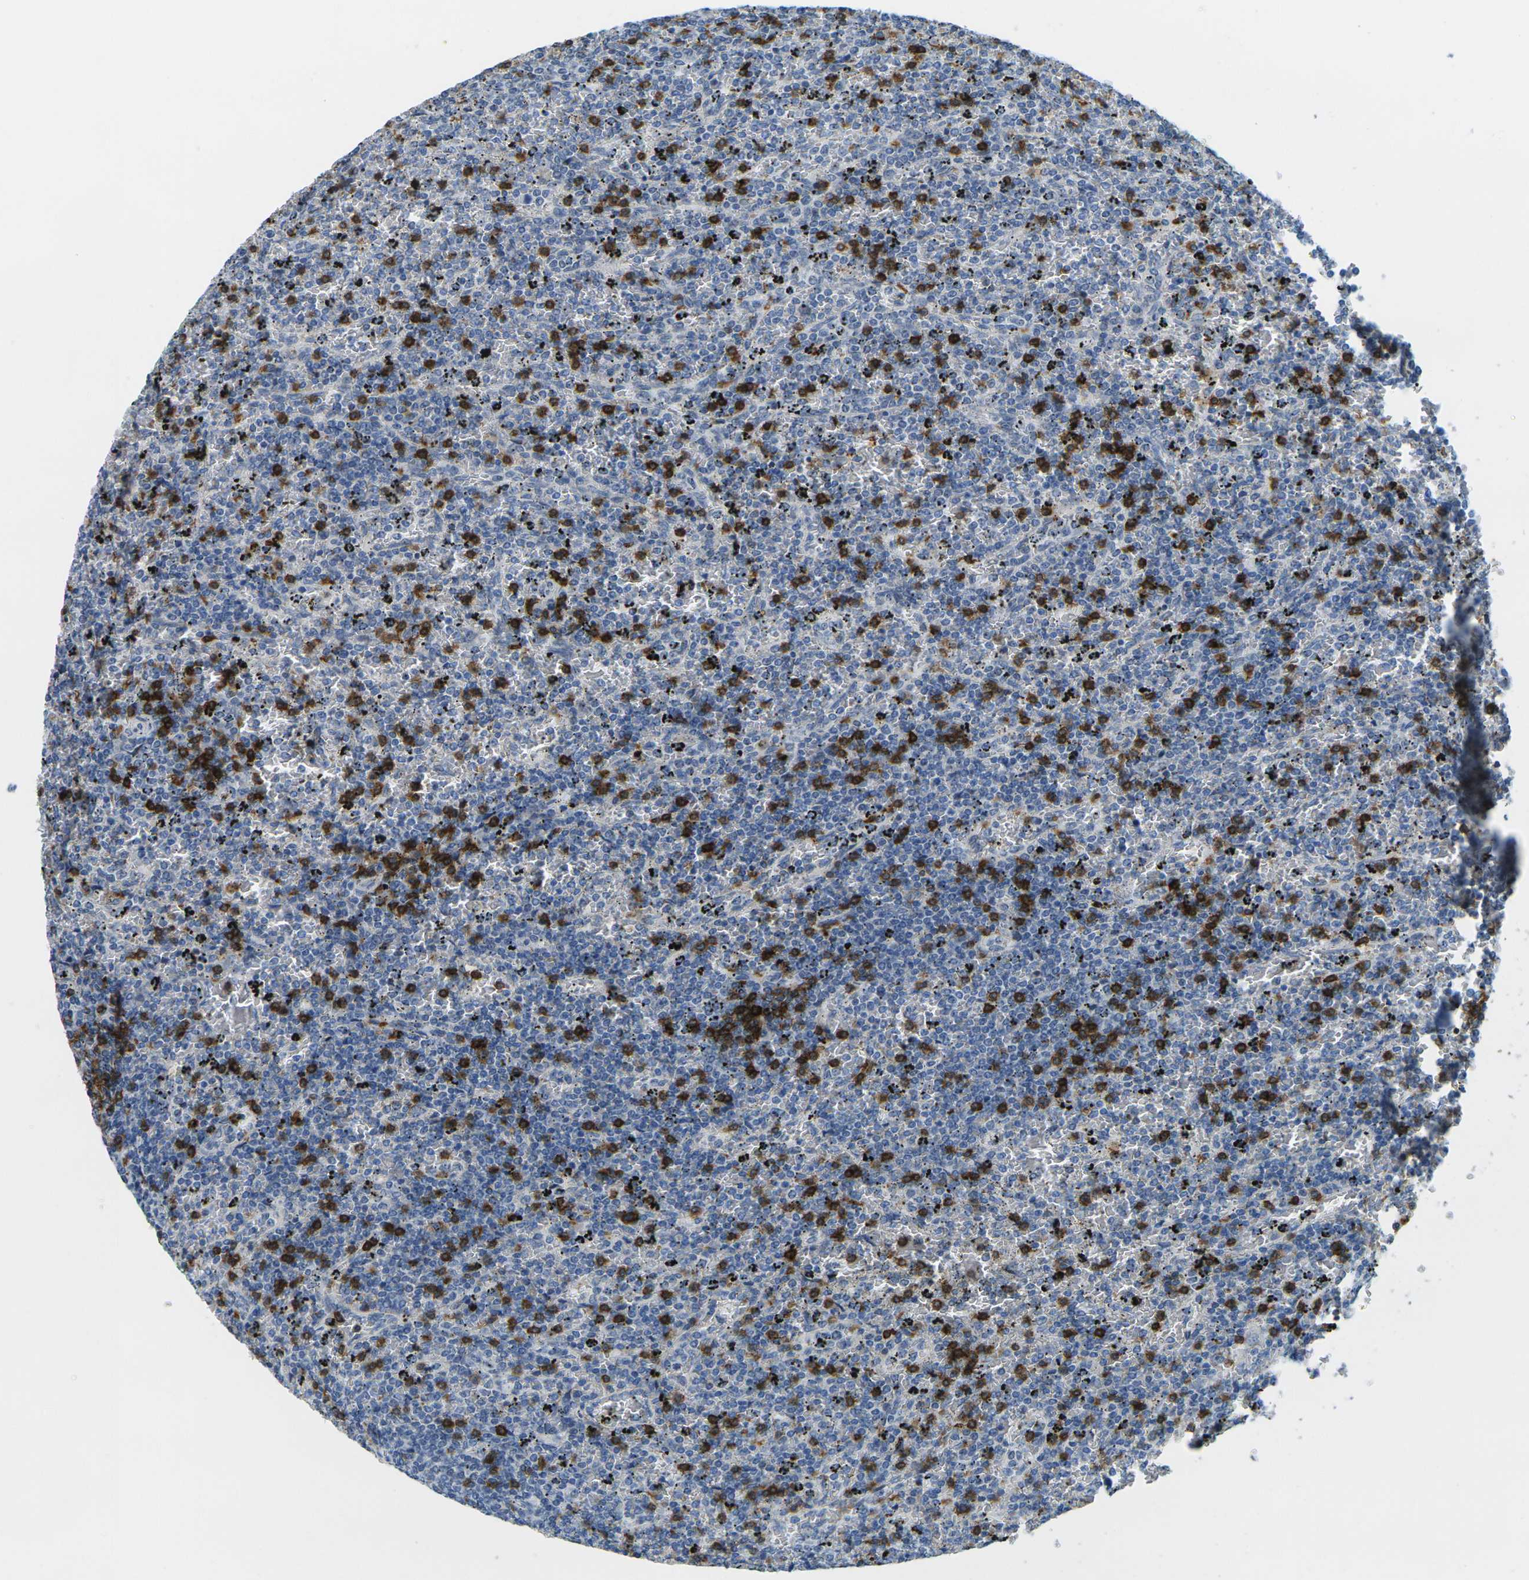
{"staining": {"intensity": "strong", "quantity": "25%-75%", "location": "cytoplasmic/membranous"}, "tissue": "lymphoma", "cell_type": "Tumor cells", "image_type": "cancer", "snomed": [{"axis": "morphology", "description": "Malignant lymphoma, non-Hodgkin's type, Low grade"}, {"axis": "topography", "description": "Spleen"}], "caption": "Protein expression analysis of human low-grade malignant lymphoma, non-Hodgkin's type reveals strong cytoplasmic/membranous positivity in about 25%-75% of tumor cells.", "gene": "CD3D", "patient": {"sex": "female", "age": 77}}